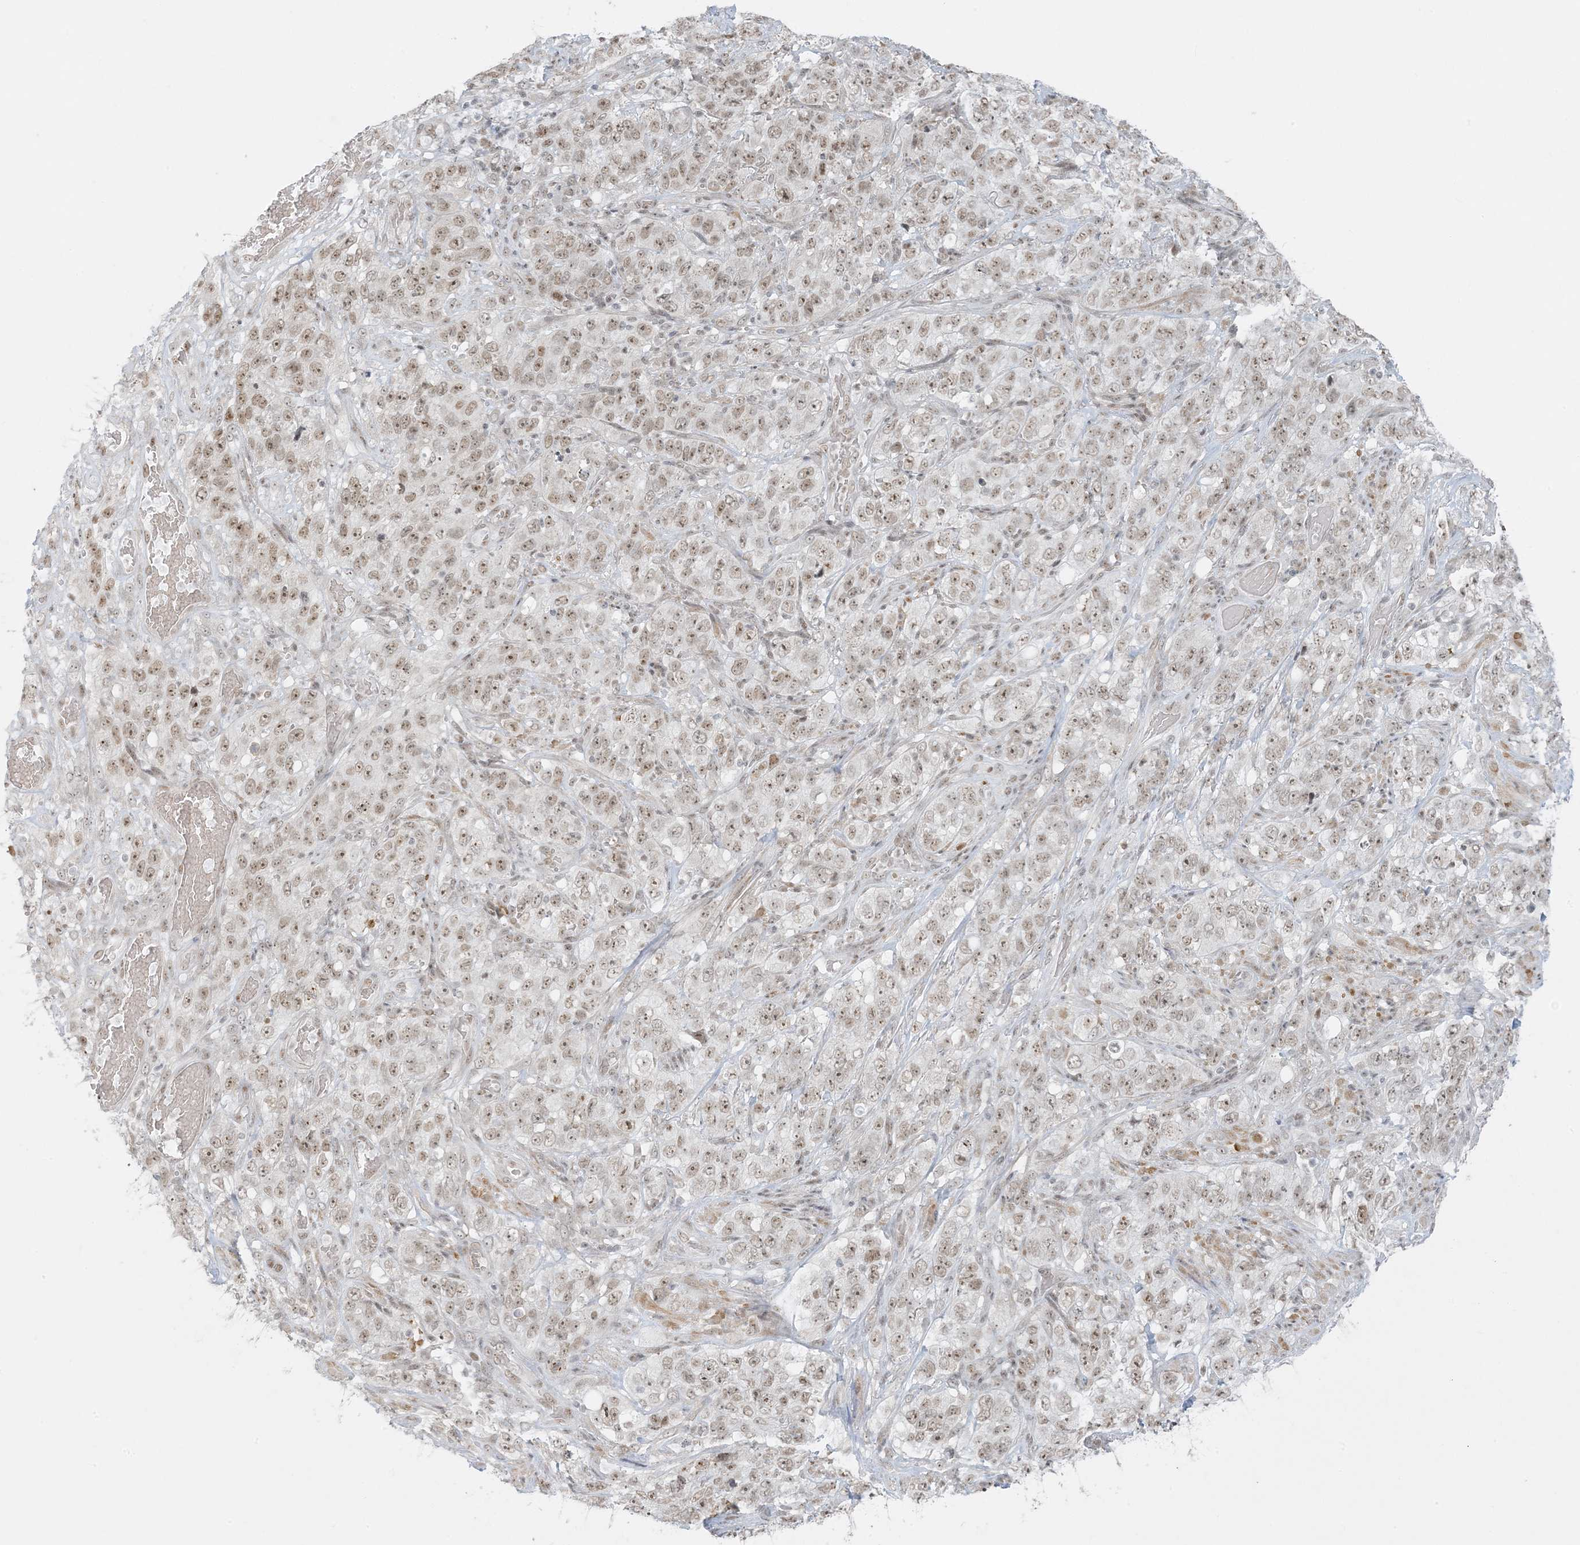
{"staining": {"intensity": "moderate", "quantity": ">75%", "location": "nuclear"}, "tissue": "stomach cancer", "cell_type": "Tumor cells", "image_type": "cancer", "snomed": [{"axis": "morphology", "description": "Adenocarcinoma, NOS"}, {"axis": "topography", "description": "Stomach"}], "caption": "Brown immunohistochemical staining in stomach cancer (adenocarcinoma) exhibits moderate nuclear positivity in approximately >75% of tumor cells. The staining is performed using DAB (3,3'-diaminobenzidine) brown chromogen to label protein expression. The nuclei are counter-stained blue using hematoxylin.", "gene": "ZNF787", "patient": {"sex": "male", "age": 48}}